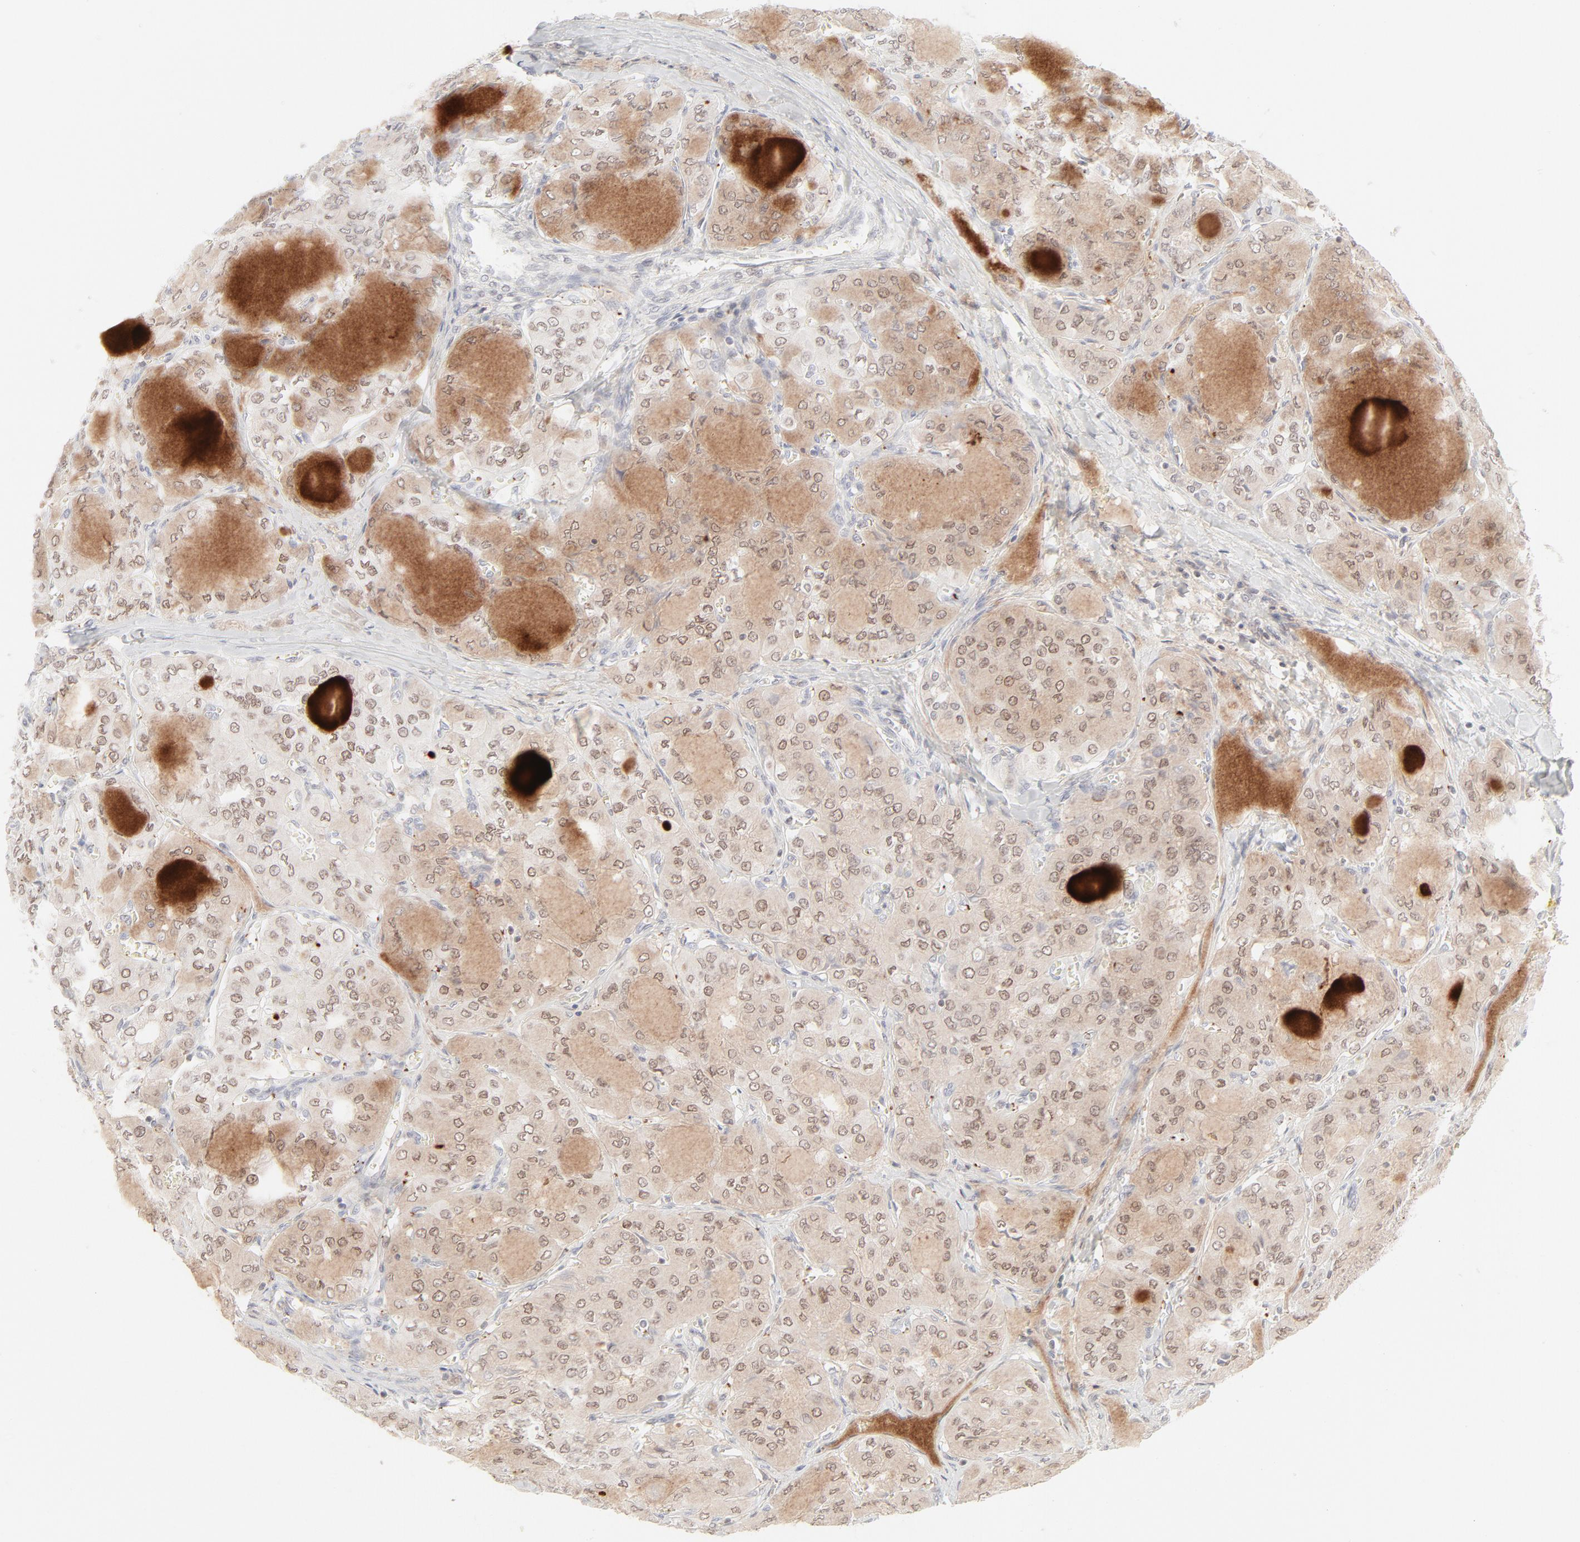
{"staining": {"intensity": "moderate", "quantity": ">75%", "location": "nuclear"}, "tissue": "thyroid cancer", "cell_type": "Tumor cells", "image_type": "cancer", "snomed": [{"axis": "morphology", "description": "Papillary adenocarcinoma, NOS"}, {"axis": "topography", "description": "Thyroid gland"}], "caption": "Thyroid cancer stained with DAB (3,3'-diaminobenzidine) IHC demonstrates medium levels of moderate nuclear positivity in approximately >75% of tumor cells. (DAB (3,3'-diaminobenzidine) IHC with brightfield microscopy, high magnification).", "gene": "PRKCB", "patient": {"sex": "male", "age": 20}}